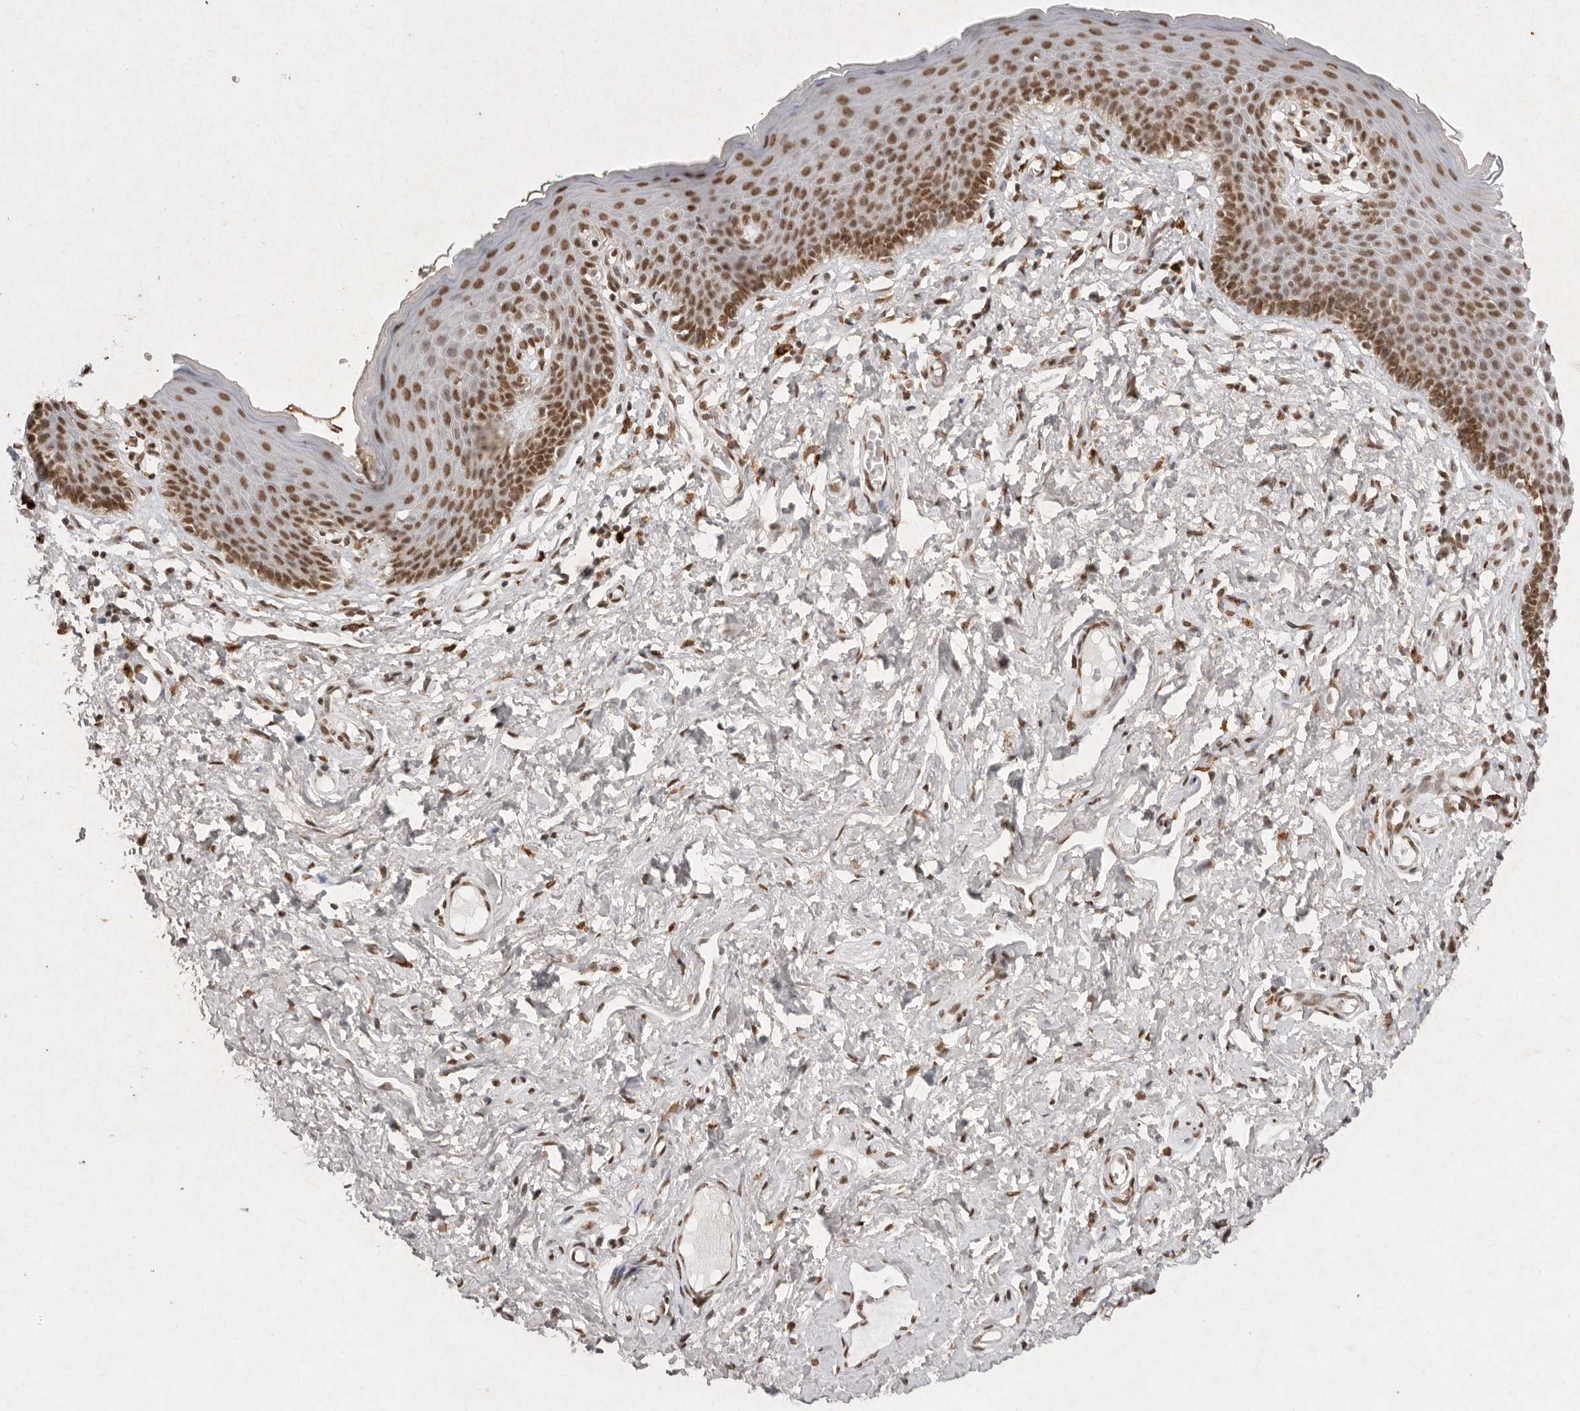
{"staining": {"intensity": "moderate", "quantity": ">75%", "location": "nuclear"}, "tissue": "skin", "cell_type": "Epidermal cells", "image_type": "normal", "snomed": [{"axis": "morphology", "description": "Normal tissue, NOS"}, {"axis": "topography", "description": "Vulva"}], "caption": "Moderate nuclear staining is seen in approximately >75% of epidermal cells in benign skin. (Stains: DAB in brown, nuclei in blue, Microscopy: brightfield microscopy at high magnification).", "gene": "NKX3", "patient": {"sex": "female", "age": 66}}